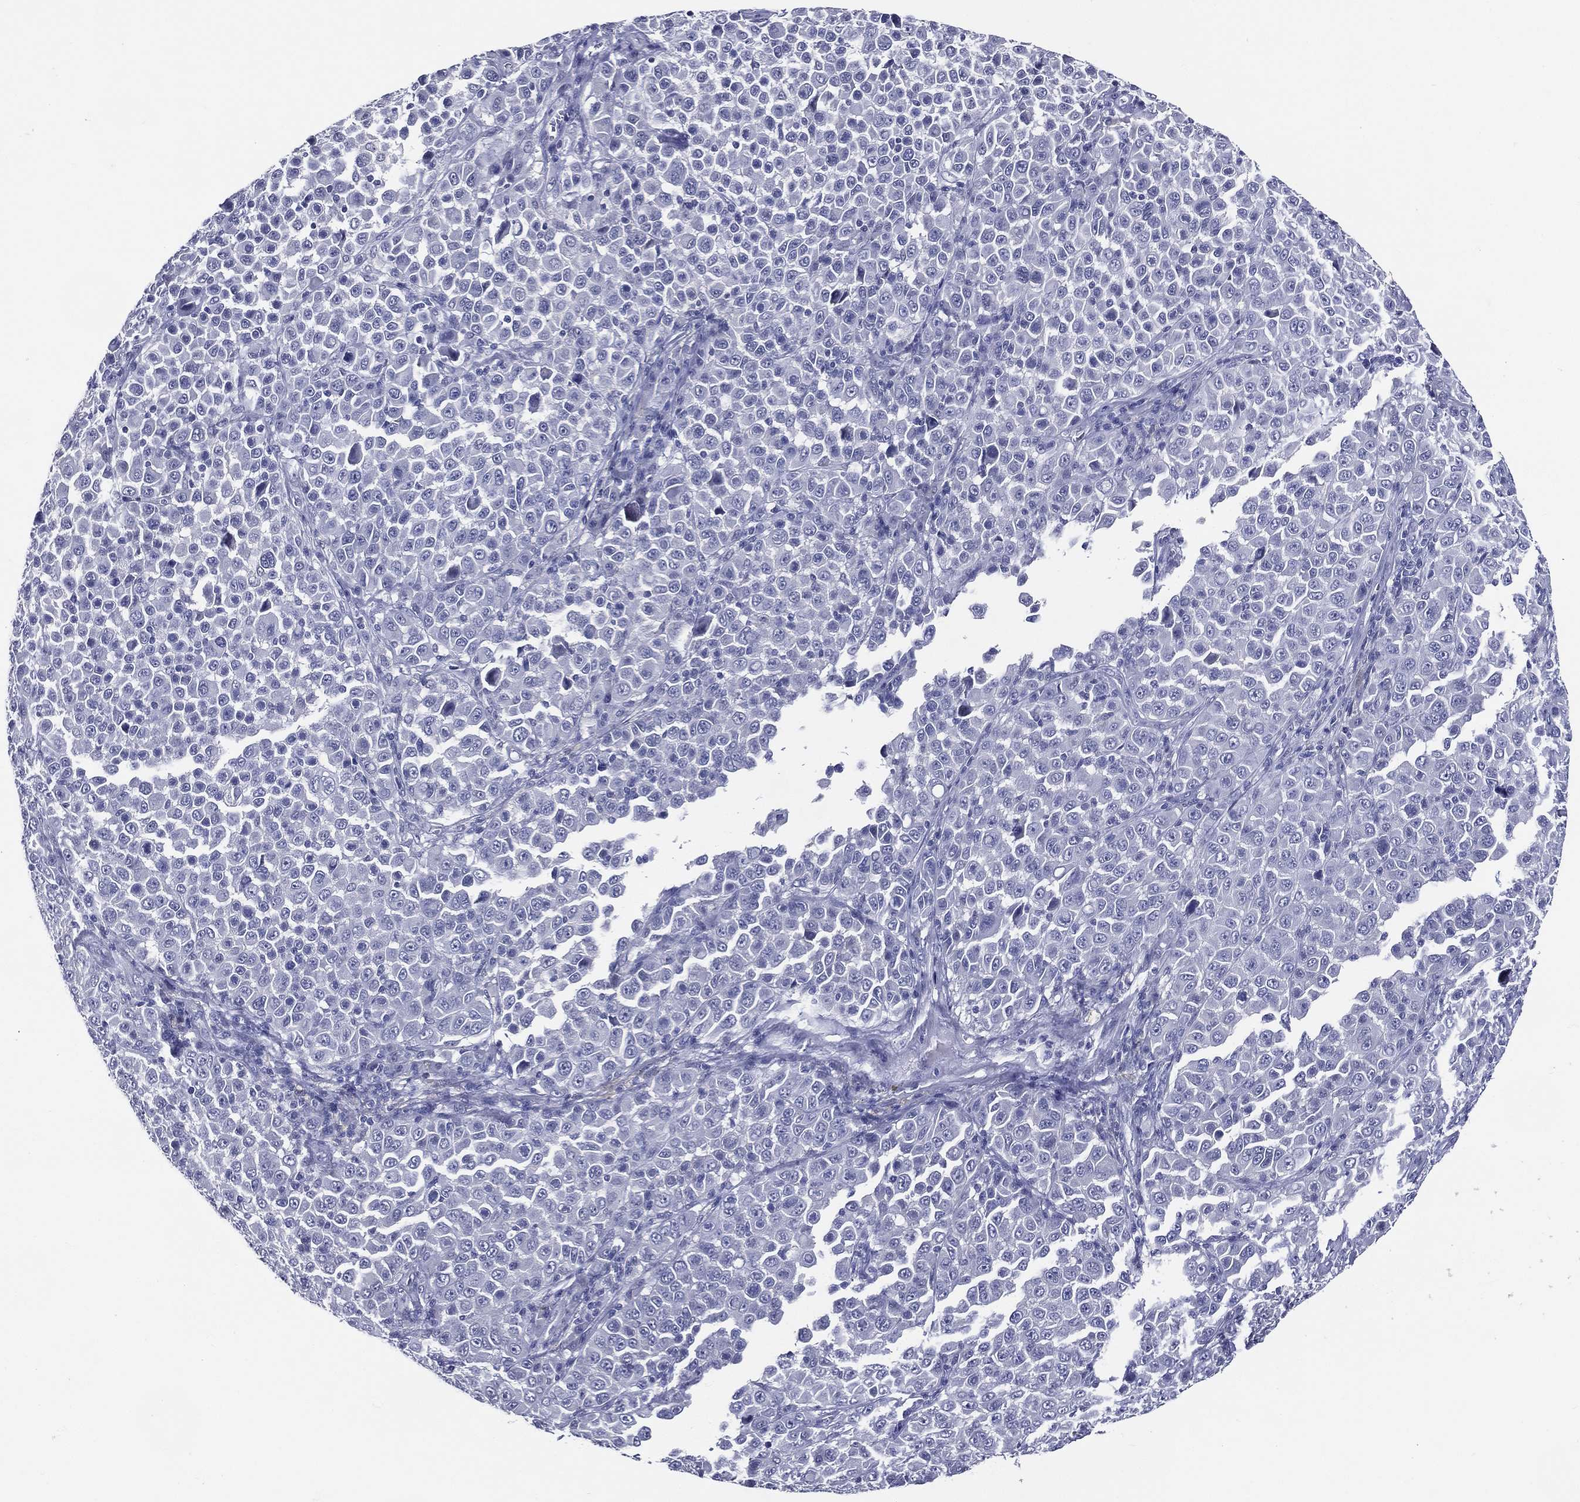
{"staining": {"intensity": "negative", "quantity": "none", "location": "none"}, "tissue": "melanoma", "cell_type": "Tumor cells", "image_type": "cancer", "snomed": [{"axis": "morphology", "description": "Malignant melanoma, NOS"}, {"axis": "topography", "description": "Skin"}], "caption": "This is a histopathology image of IHC staining of melanoma, which shows no expression in tumor cells.", "gene": "ACE2", "patient": {"sex": "female", "age": 57}}